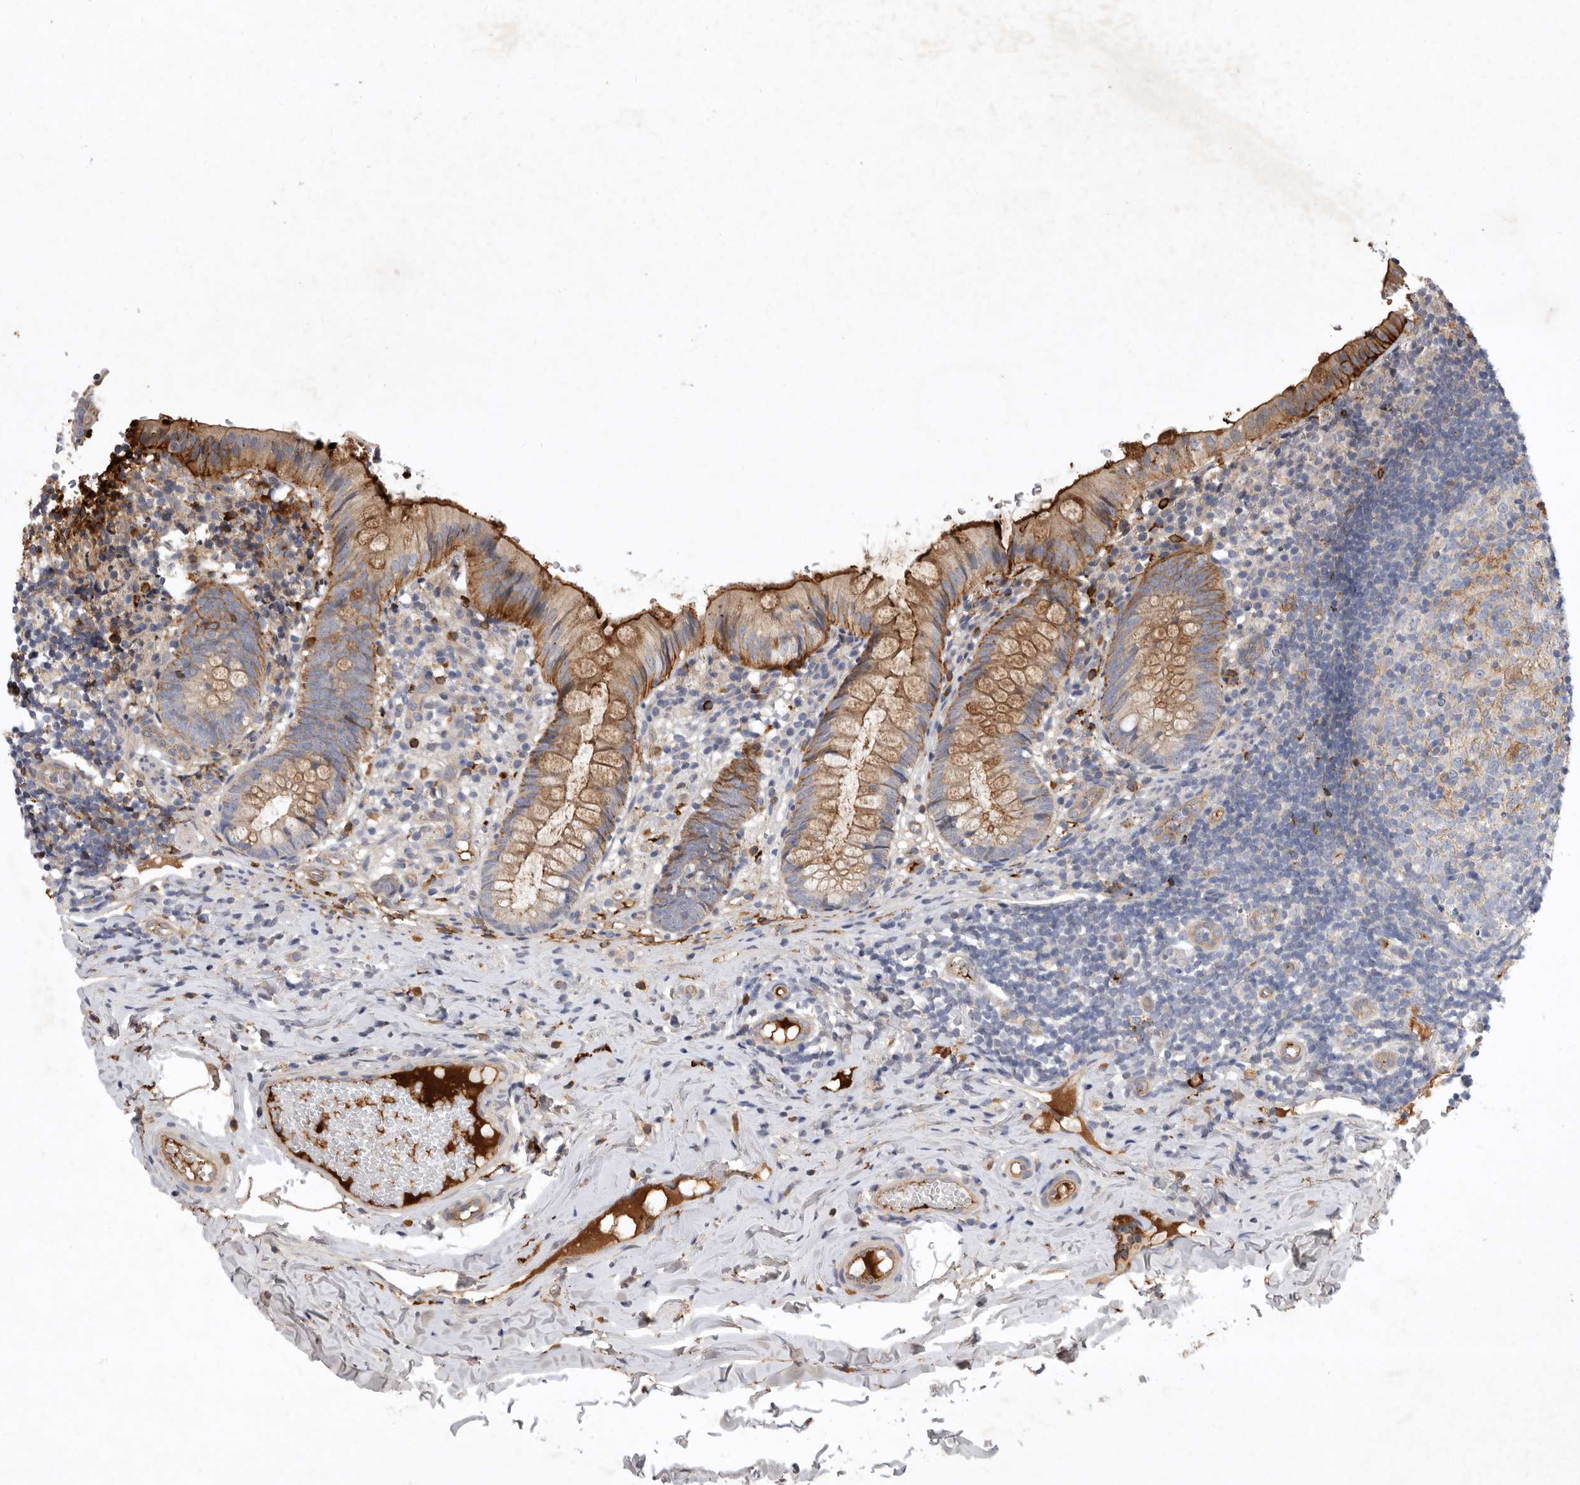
{"staining": {"intensity": "strong", "quantity": "<25%", "location": "cytoplasmic/membranous"}, "tissue": "appendix", "cell_type": "Glandular cells", "image_type": "normal", "snomed": [{"axis": "morphology", "description": "Normal tissue, NOS"}, {"axis": "topography", "description": "Appendix"}], "caption": "Appendix stained with IHC shows strong cytoplasmic/membranous staining in approximately <25% of glandular cells. Nuclei are stained in blue.", "gene": "MLPH", "patient": {"sex": "male", "age": 8}}